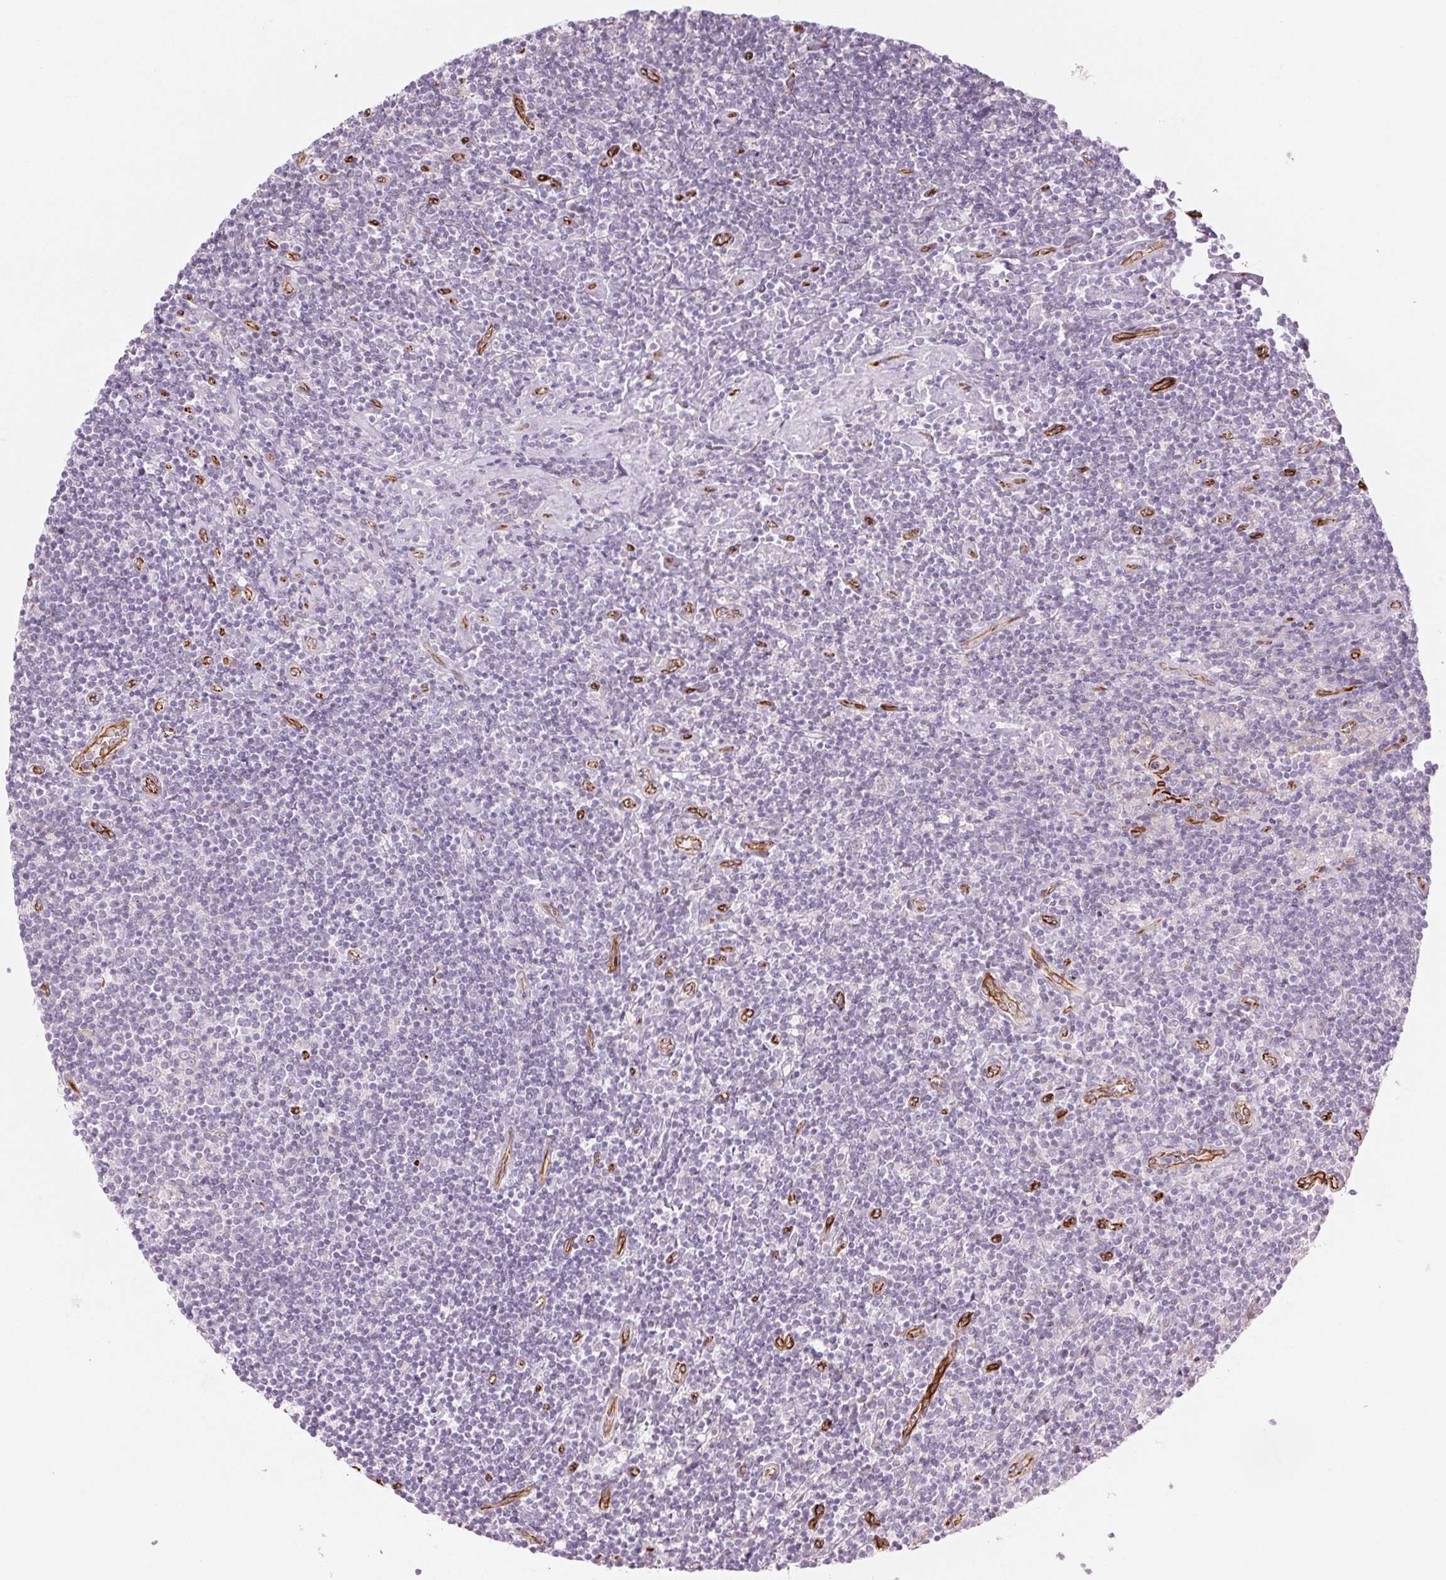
{"staining": {"intensity": "negative", "quantity": "none", "location": "none"}, "tissue": "lymphoma", "cell_type": "Tumor cells", "image_type": "cancer", "snomed": [{"axis": "morphology", "description": "Hodgkin's disease, NOS"}, {"axis": "topography", "description": "Lymph node"}], "caption": "Immunohistochemical staining of lymphoma shows no significant positivity in tumor cells.", "gene": "CLPS", "patient": {"sex": "male", "age": 40}}